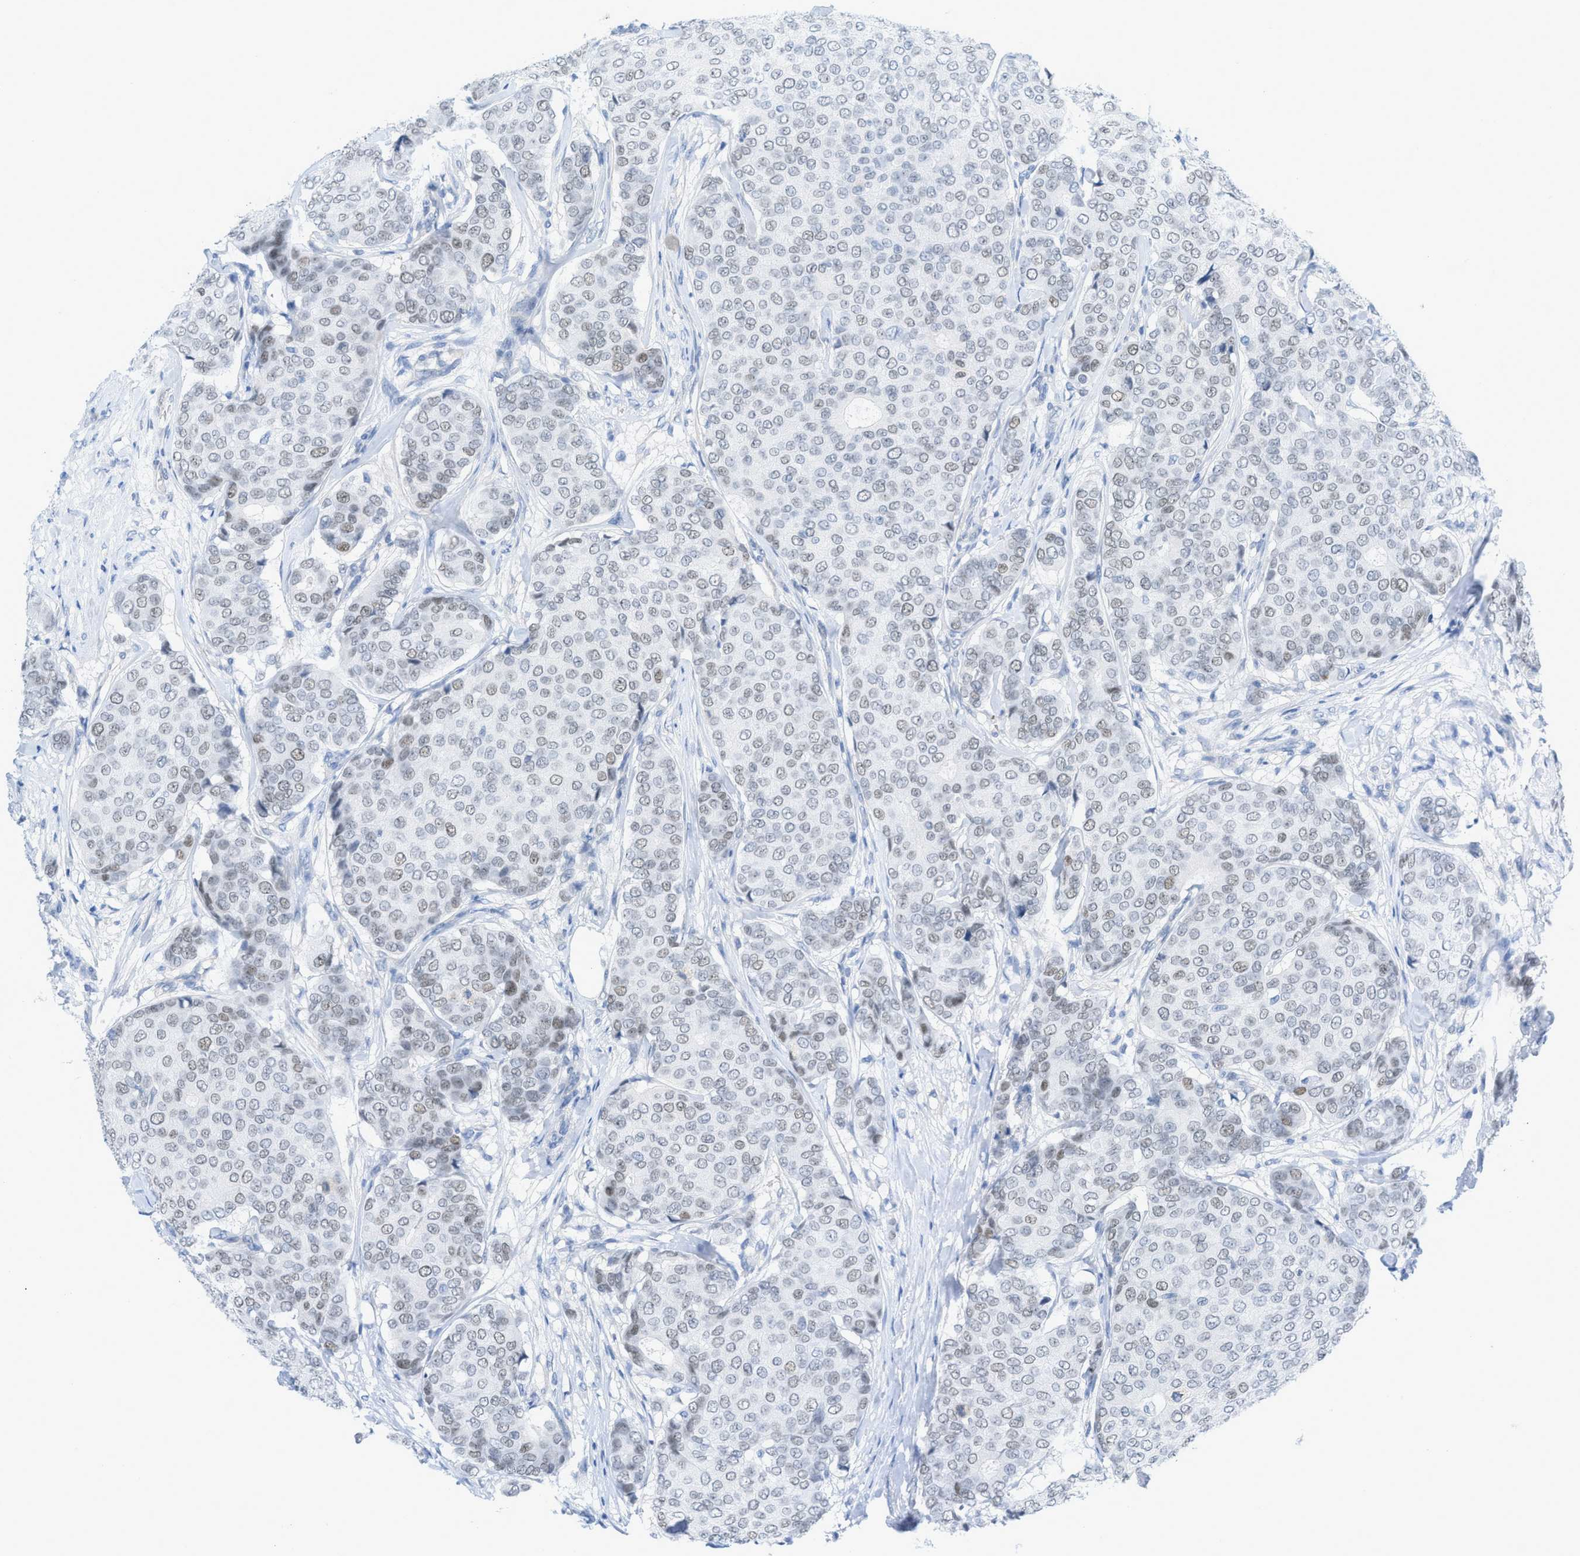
{"staining": {"intensity": "weak", "quantity": "<25%", "location": "nuclear"}, "tissue": "breast cancer", "cell_type": "Tumor cells", "image_type": "cancer", "snomed": [{"axis": "morphology", "description": "Duct carcinoma"}, {"axis": "topography", "description": "Breast"}], "caption": "This is a histopathology image of IHC staining of infiltrating ductal carcinoma (breast), which shows no expression in tumor cells.", "gene": "HLTF", "patient": {"sex": "female", "age": 75}}